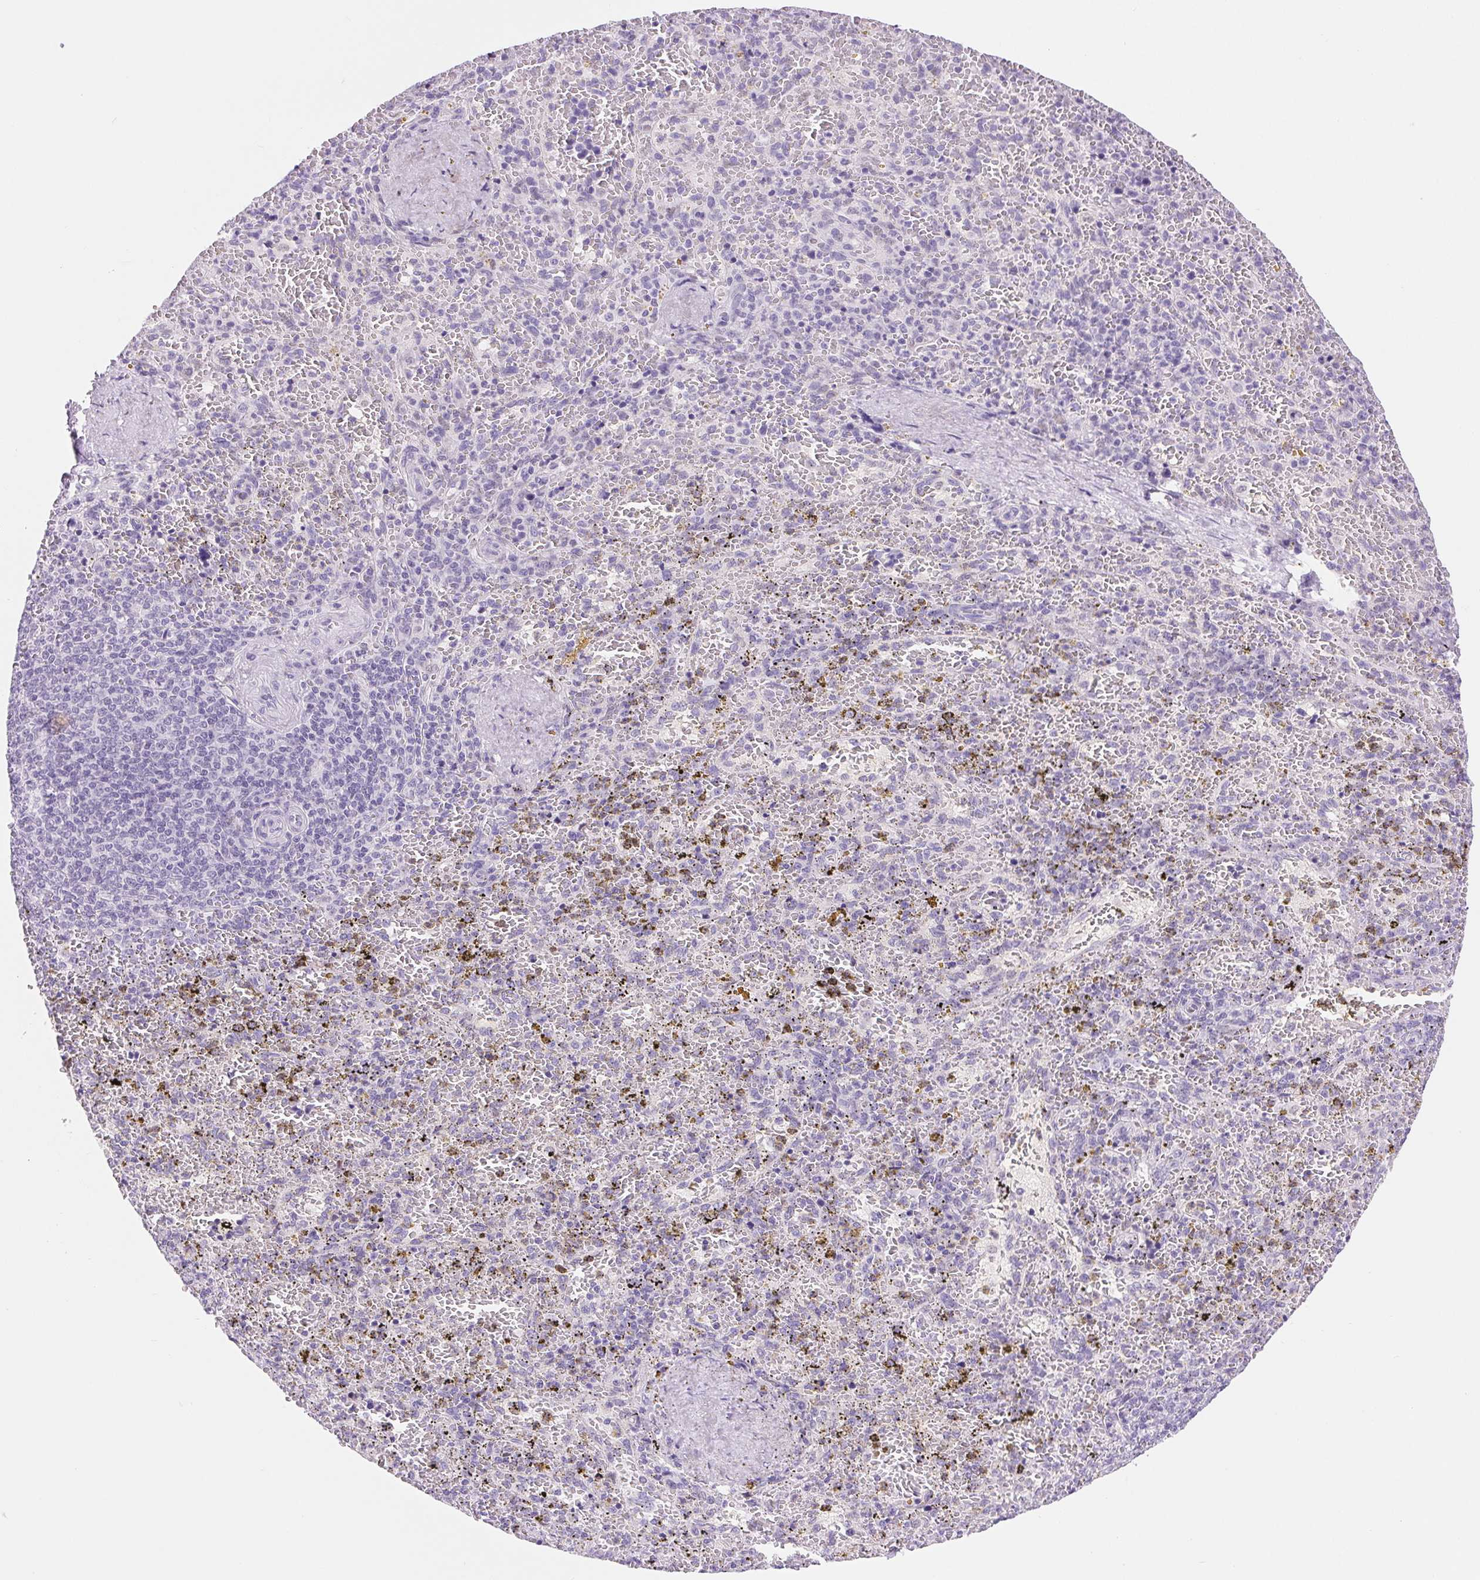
{"staining": {"intensity": "negative", "quantity": "none", "location": "none"}, "tissue": "spleen", "cell_type": "Cells in red pulp", "image_type": "normal", "snomed": [{"axis": "morphology", "description": "Normal tissue, NOS"}, {"axis": "topography", "description": "Spleen"}], "caption": "DAB (3,3'-diaminobenzidine) immunohistochemical staining of normal spleen shows no significant staining in cells in red pulp. (IHC, brightfield microscopy, high magnification).", "gene": "ASGR2", "patient": {"sex": "female", "age": 50}}